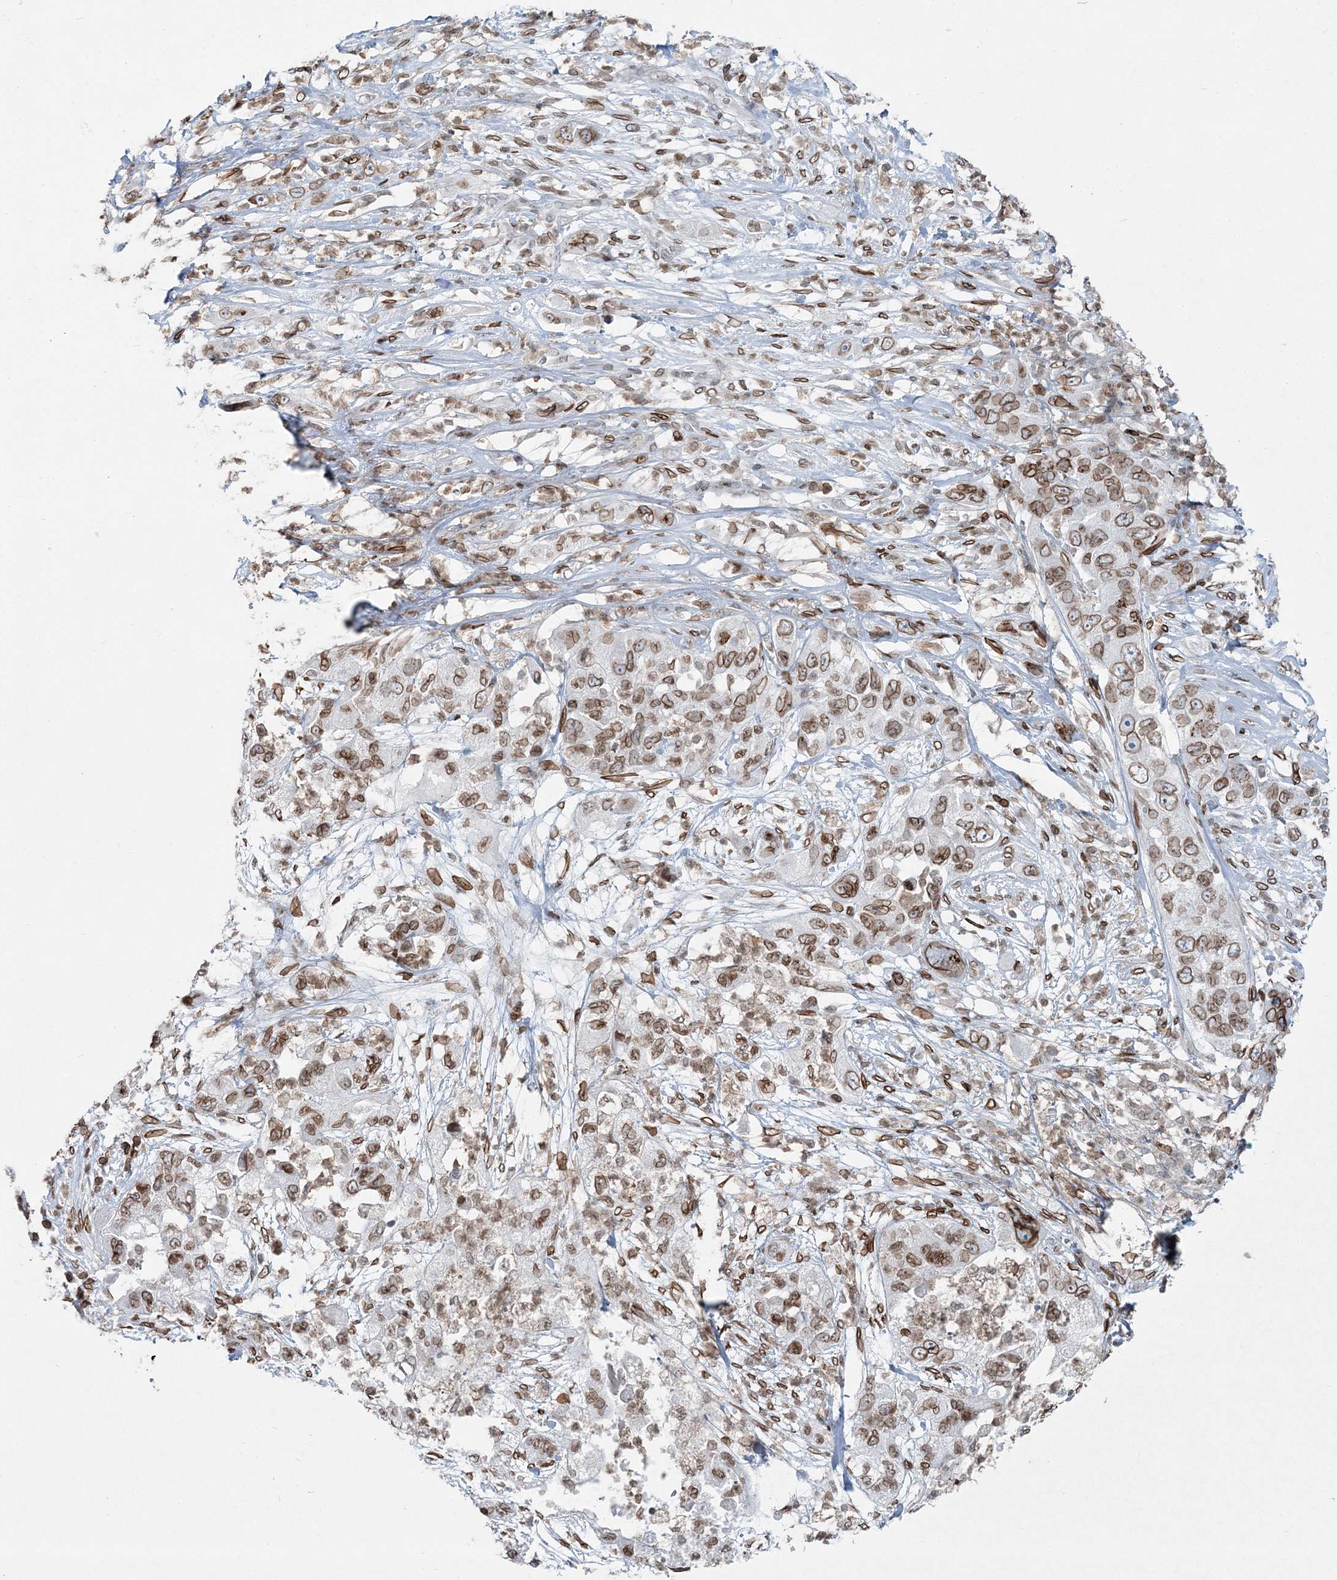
{"staining": {"intensity": "moderate", "quantity": ">75%", "location": "cytoplasmic/membranous,nuclear"}, "tissue": "pancreatic cancer", "cell_type": "Tumor cells", "image_type": "cancer", "snomed": [{"axis": "morphology", "description": "Adenocarcinoma, NOS"}, {"axis": "topography", "description": "Pancreas"}], "caption": "A high-resolution image shows immunohistochemistry (IHC) staining of pancreatic cancer (adenocarcinoma), which reveals moderate cytoplasmic/membranous and nuclear expression in about >75% of tumor cells. (brown staining indicates protein expression, while blue staining denotes nuclei).", "gene": "GJD4", "patient": {"sex": "female", "age": 78}}